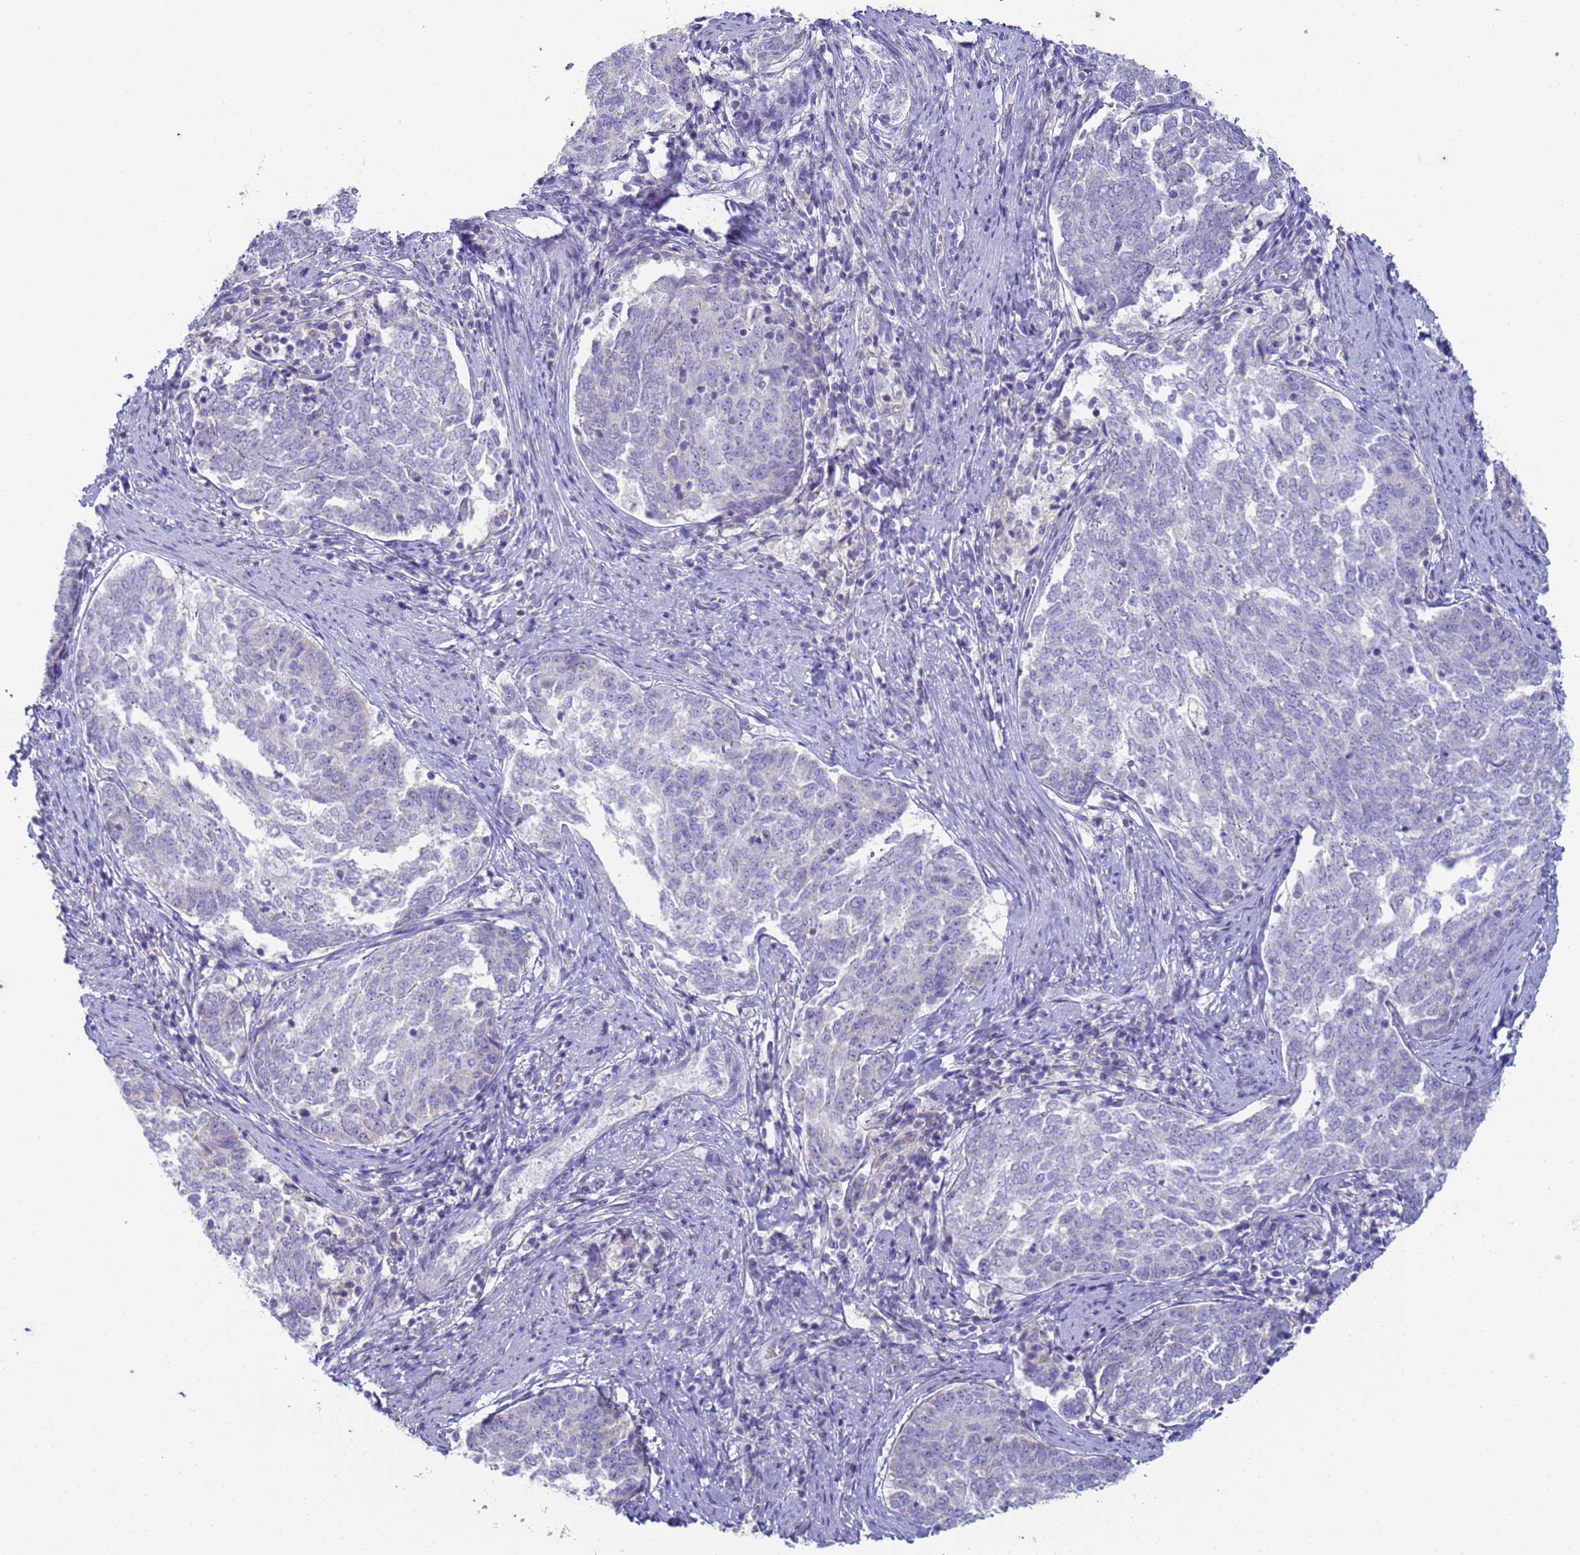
{"staining": {"intensity": "negative", "quantity": "none", "location": "none"}, "tissue": "endometrial cancer", "cell_type": "Tumor cells", "image_type": "cancer", "snomed": [{"axis": "morphology", "description": "Adenocarcinoma, NOS"}, {"axis": "topography", "description": "Endometrium"}], "caption": "This is an immunohistochemistry (IHC) image of endometrial adenocarcinoma. There is no staining in tumor cells.", "gene": "CR1", "patient": {"sex": "female", "age": 80}}